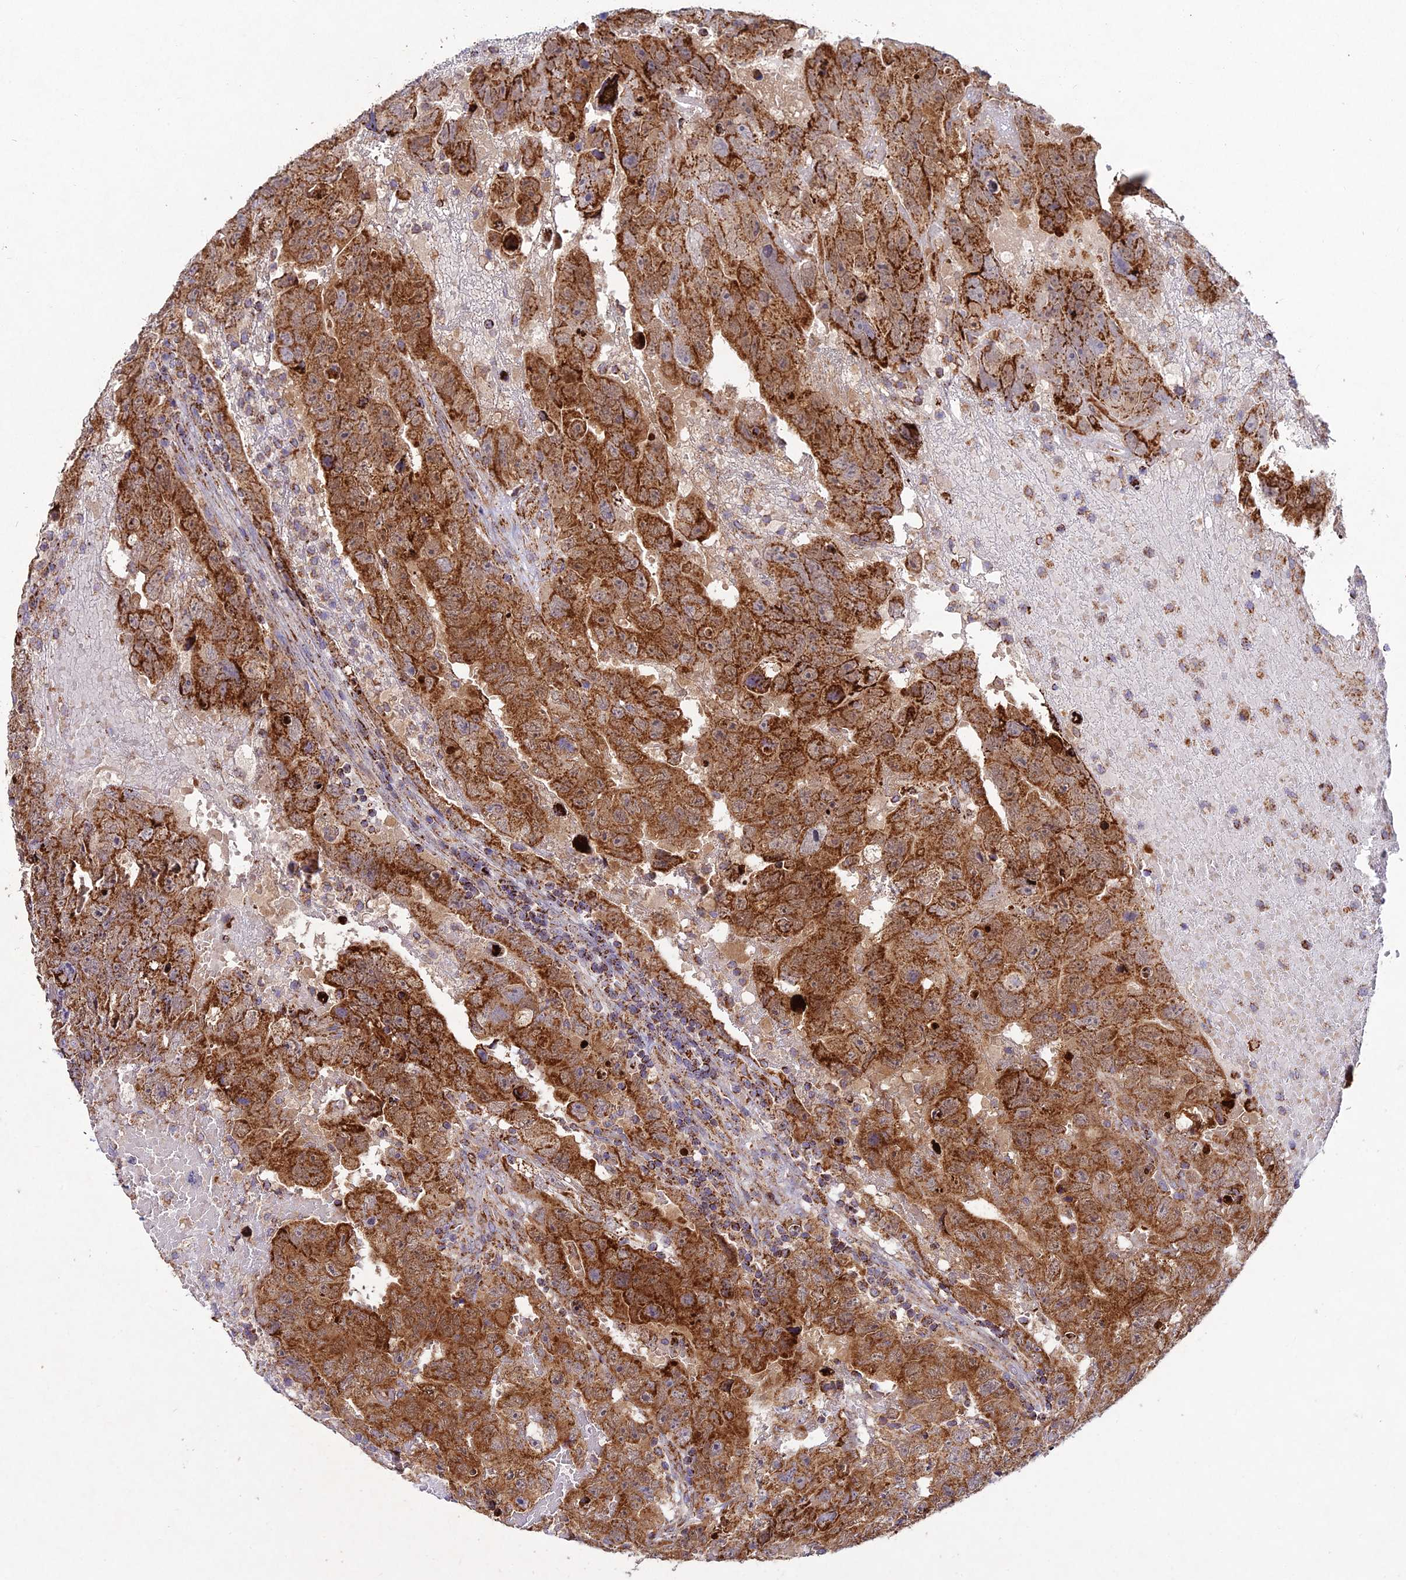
{"staining": {"intensity": "strong", "quantity": ">75%", "location": "cytoplasmic/membranous"}, "tissue": "testis cancer", "cell_type": "Tumor cells", "image_type": "cancer", "snomed": [{"axis": "morphology", "description": "Carcinoma, Embryonal, NOS"}, {"axis": "topography", "description": "Testis"}], "caption": "DAB (3,3'-diaminobenzidine) immunohistochemical staining of human testis embryonal carcinoma displays strong cytoplasmic/membranous protein staining in about >75% of tumor cells. Using DAB (brown) and hematoxylin (blue) stains, captured at high magnification using brightfield microscopy.", "gene": "KHDC3L", "patient": {"sex": "male", "age": 45}}